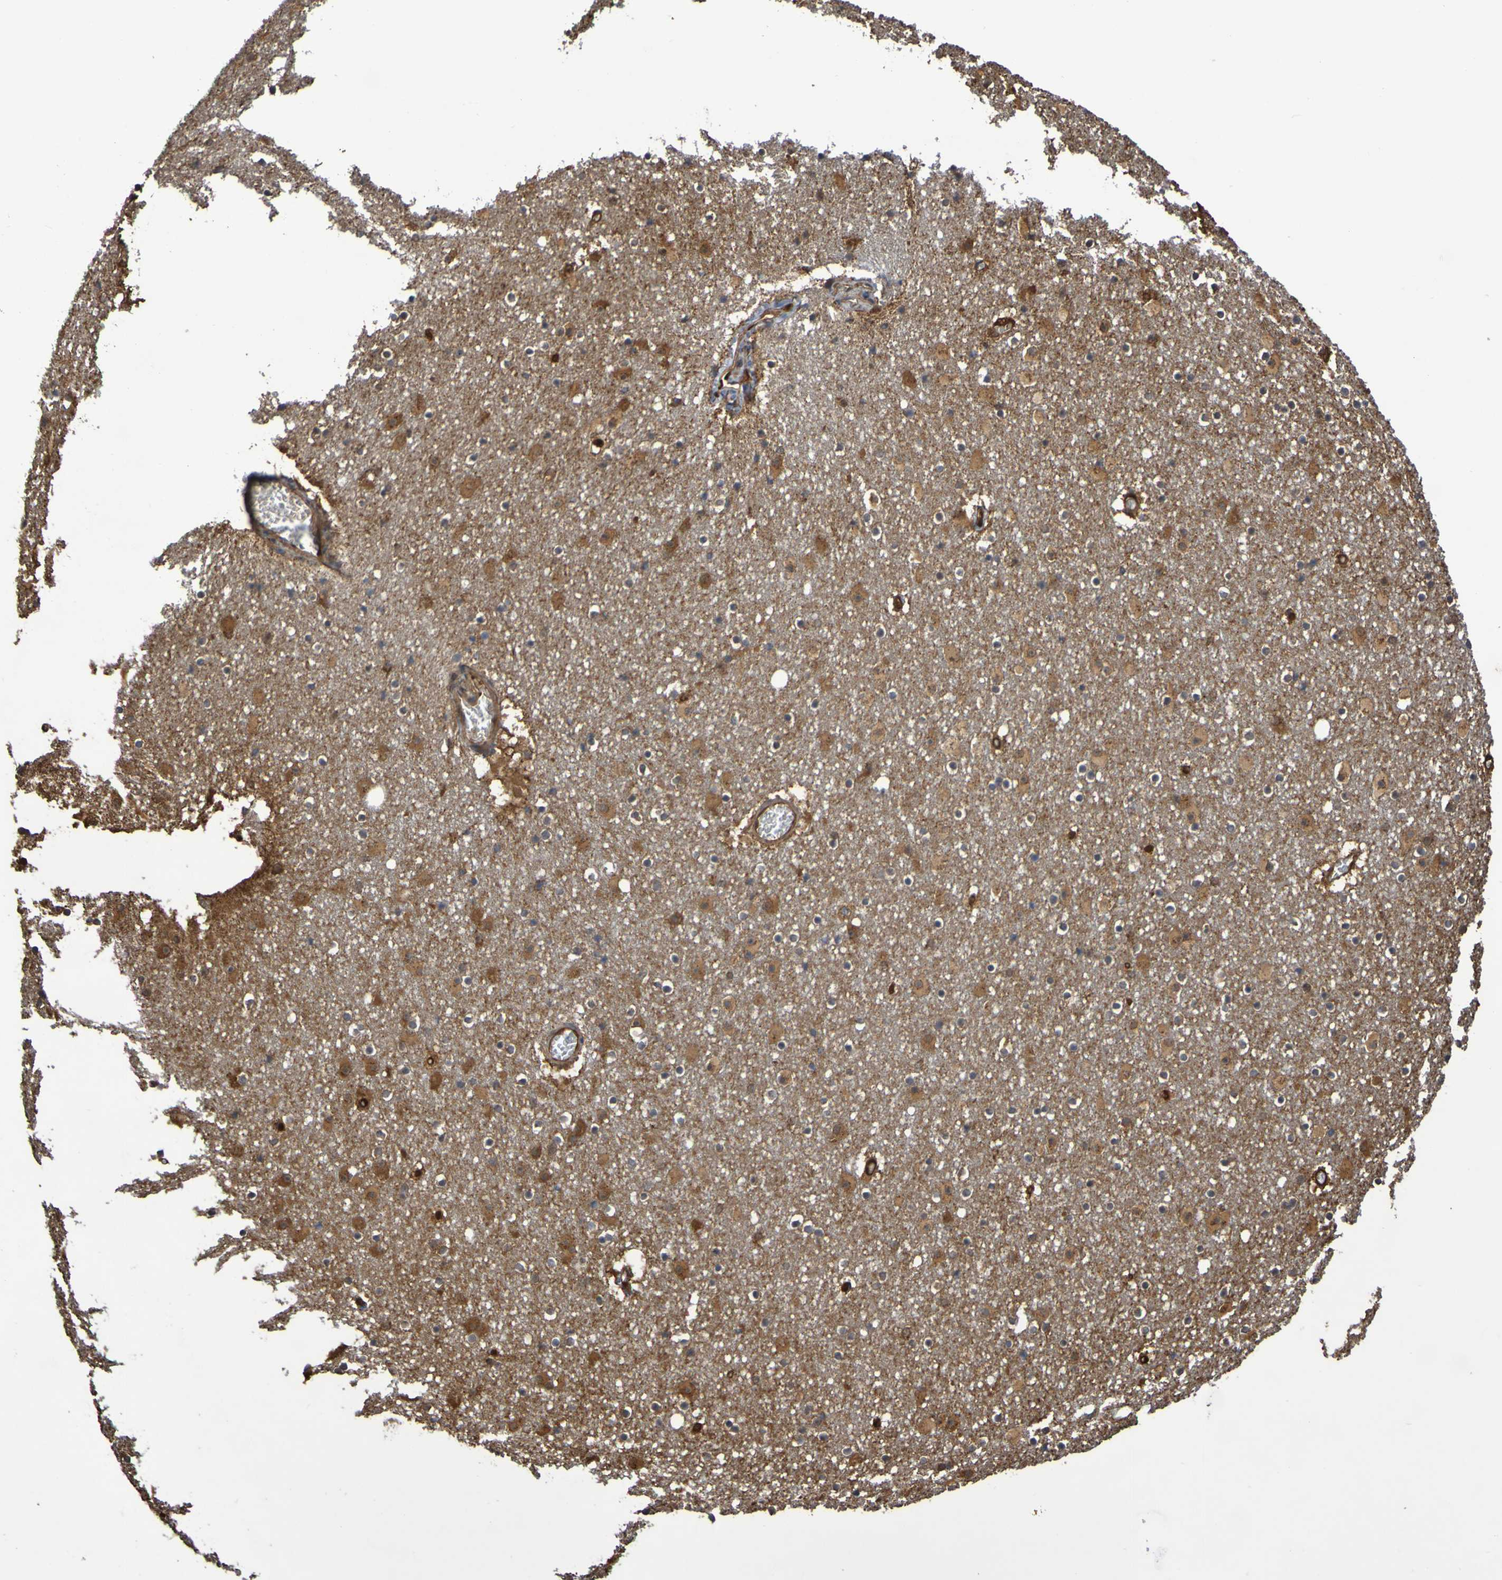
{"staining": {"intensity": "moderate", "quantity": ">75%", "location": "cytoplasmic/membranous"}, "tissue": "caudate", "cell_type": "Glial cells", "image_type": "normal", "snomed": [{"axis": "morphology", "description": "Normal tissue, NOS"}, {"axis": "topography", "description": "Lateral ventricle wall"}], "caption": "Glial cells show medium levels of moderate cytoplasmic/membranous expression in about >75% of cells in benign human caudate.", "gene": "SERPINB6", "patient": {"sex": "male", "age": 45}}